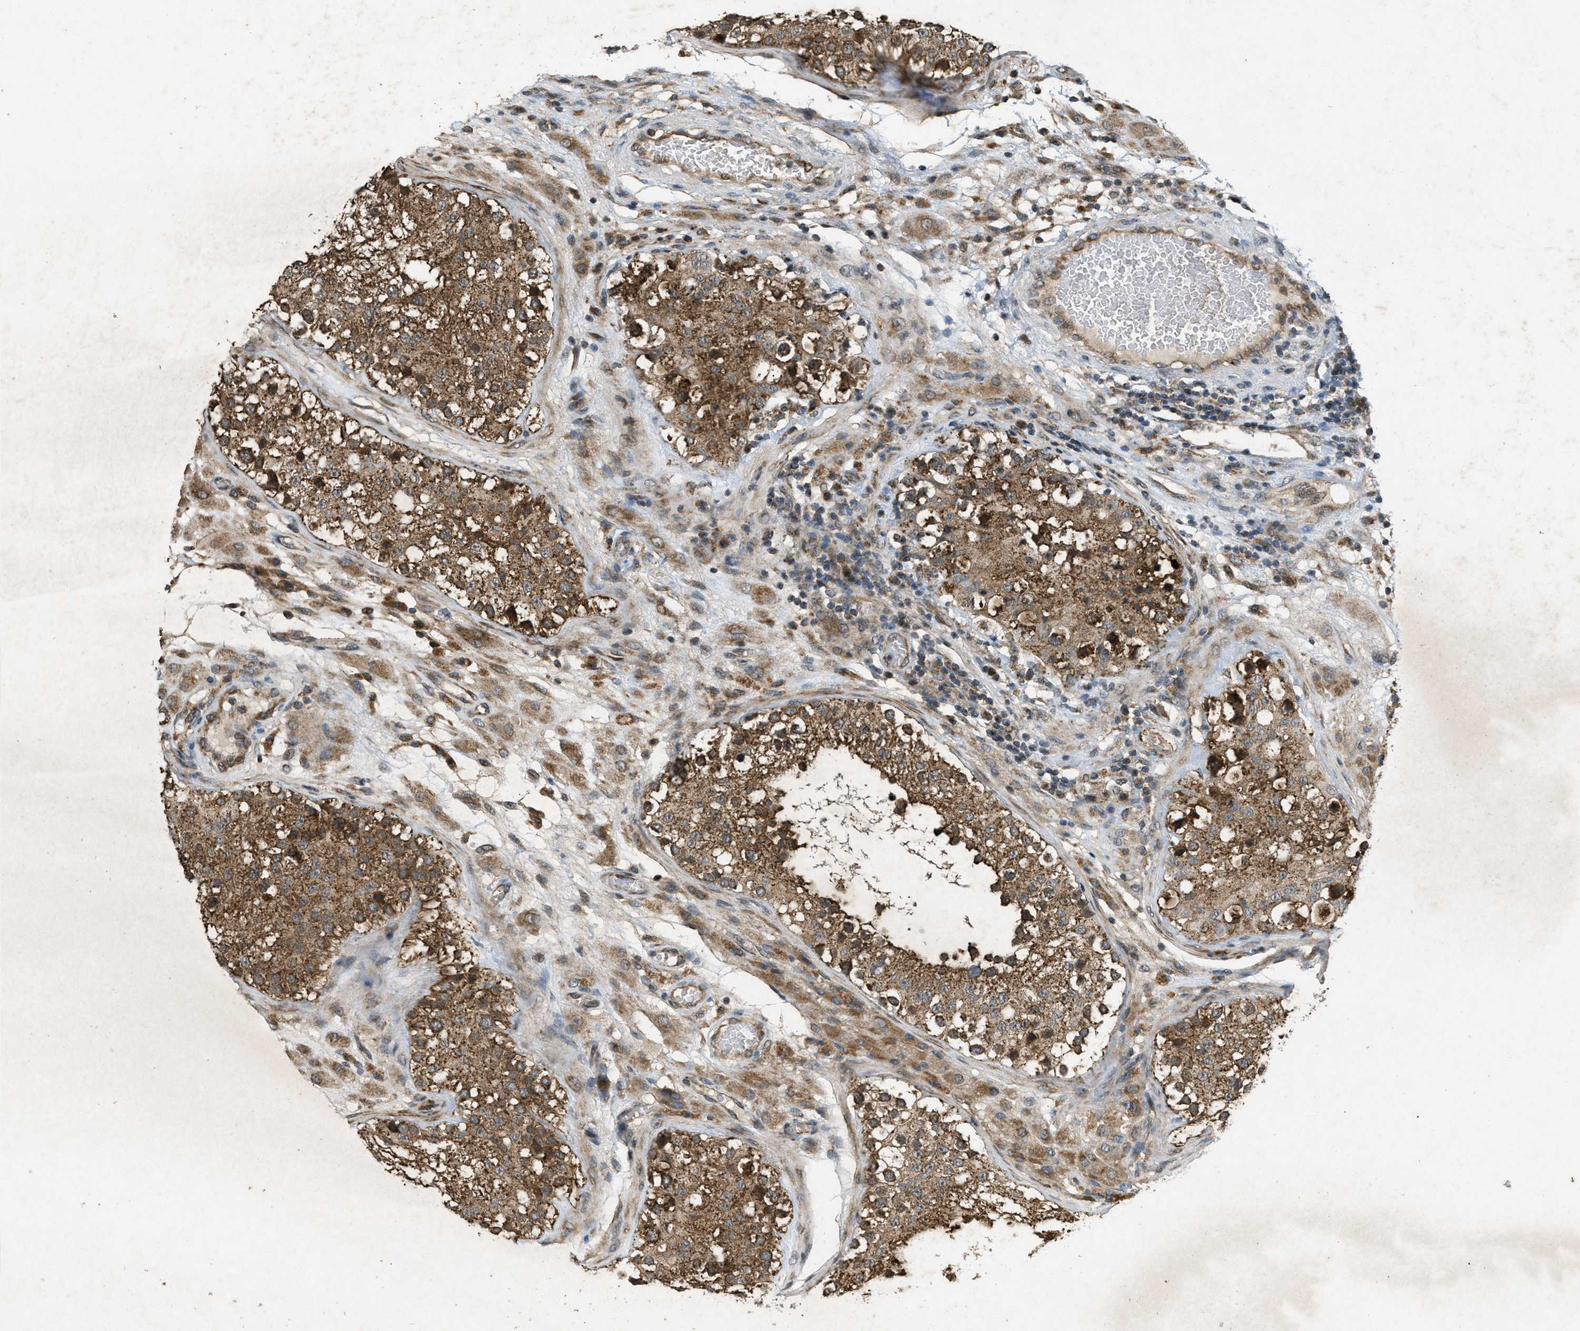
{"staining": {"intensity": "strong", "quantity": ">75%", "location": "cytoplasmic/membranous,nuclear"}, "tissue": "testis", "cell_type": "Cells in seminiferous ducts", "image_type": "normal", "snomed": [{"axis": "morphology", "description": "Normal tissue, NOS"}, {"axis": "topography", "description": "Testis"}], "caption": "Protein staining reveals strong cytoplasmic/membranous,nuclear positivity in approximately >75% of cells in seminiferous ducts in unremarkable testis. (Brightfield microscopy of DAB IHC at high magnification).", "gene": "PPP1R15A", "patient": {"sex": "male", "age": 26}}